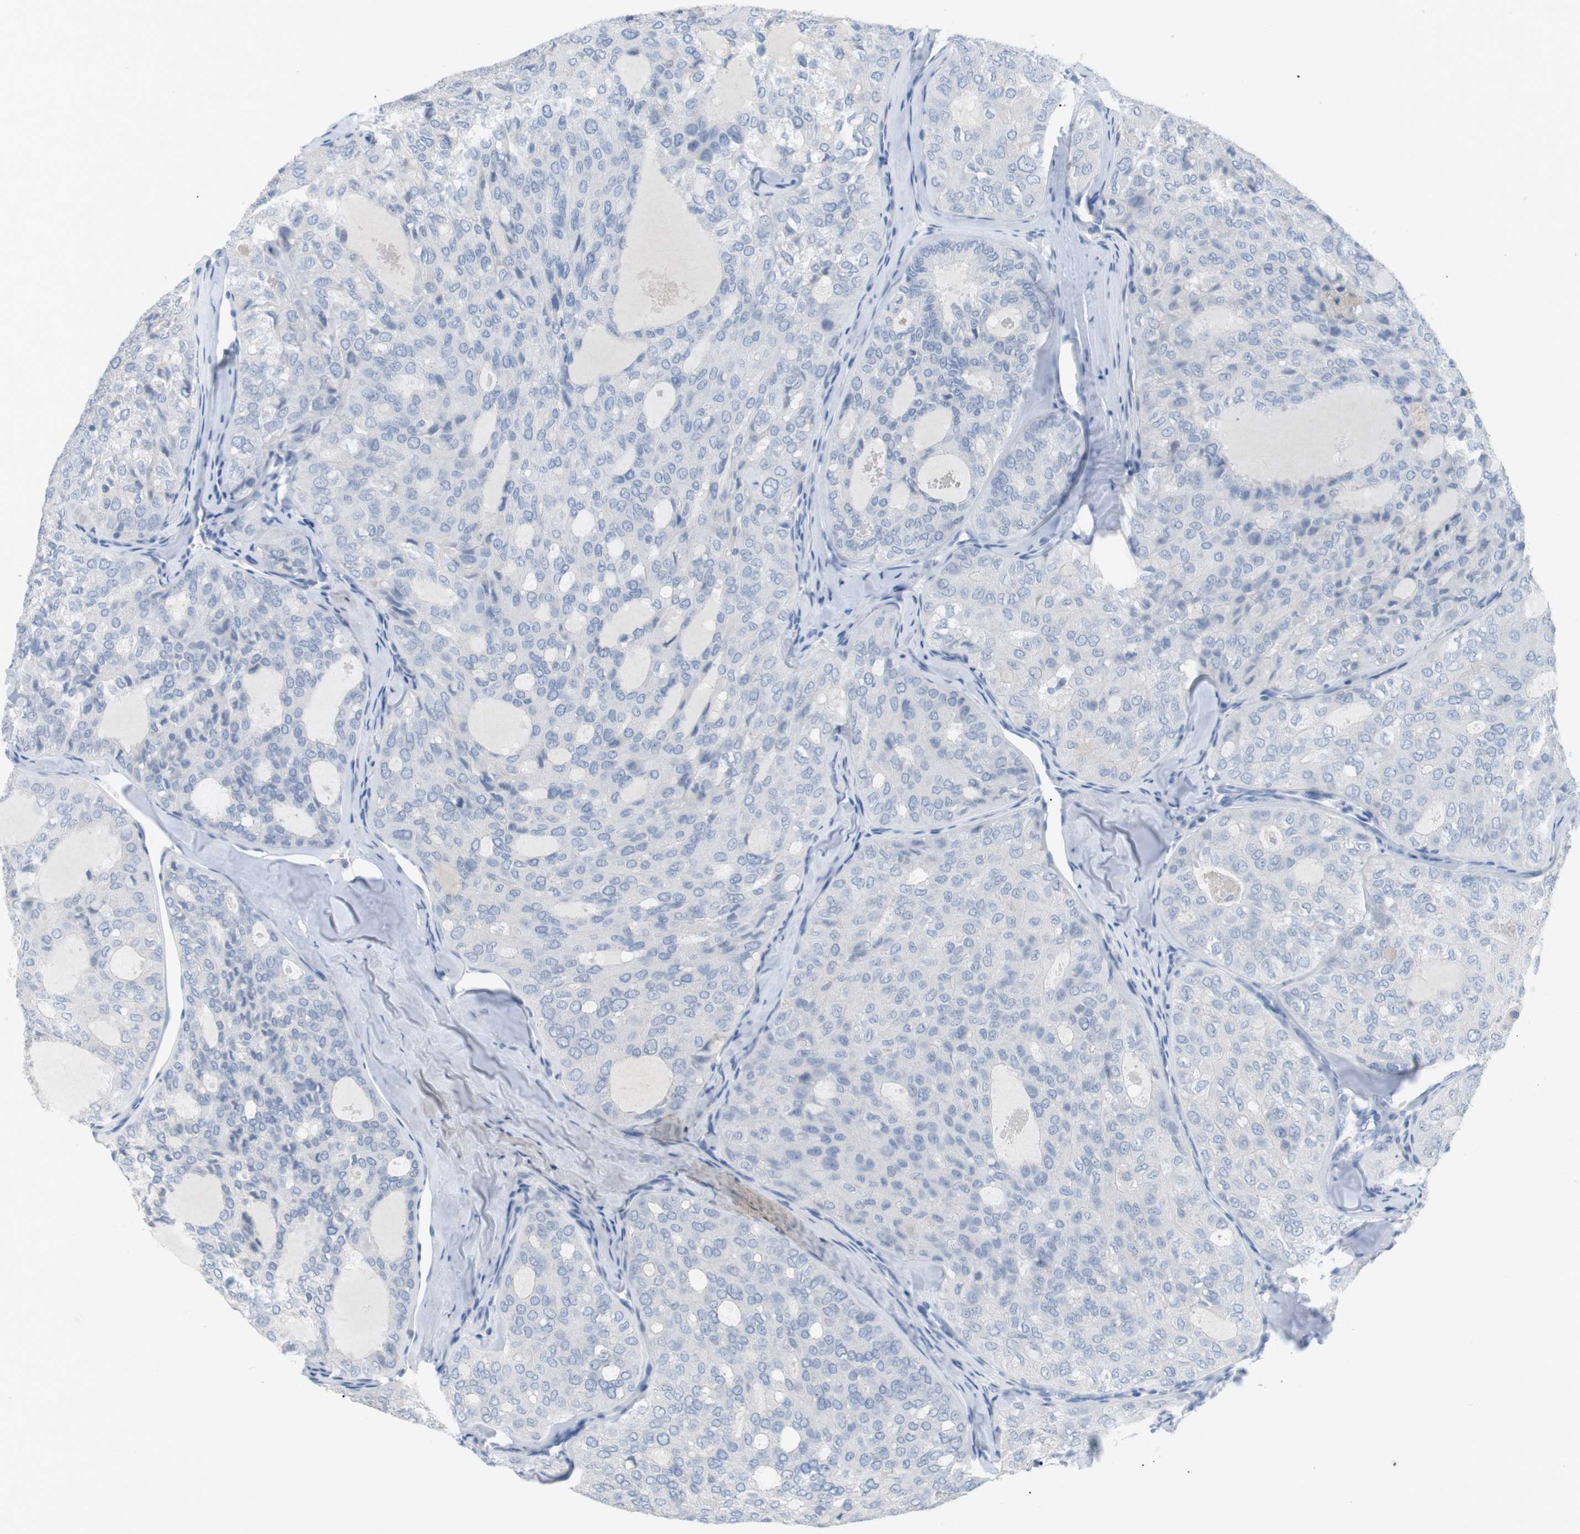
{"staining": {"intensity": "negative", "quantity": "none", "location": "none"}, "tissue": "thyroid cancer", "cell_type": "Tumor cells", "image_type": "cancer", "snomed": [{"axis": "morphology", "description": "Follicular adenoma carcinoma, NOS"}, {"axis": "topography", "description": "Thyroid gland"}], "caption": "Thyroid follicular adenoma carcinoma was stained to show a protein in brown. There is no significant positivity in tumor cells.", "gene": "HBG2", "patient": {"sex": "male", "age": 75}}